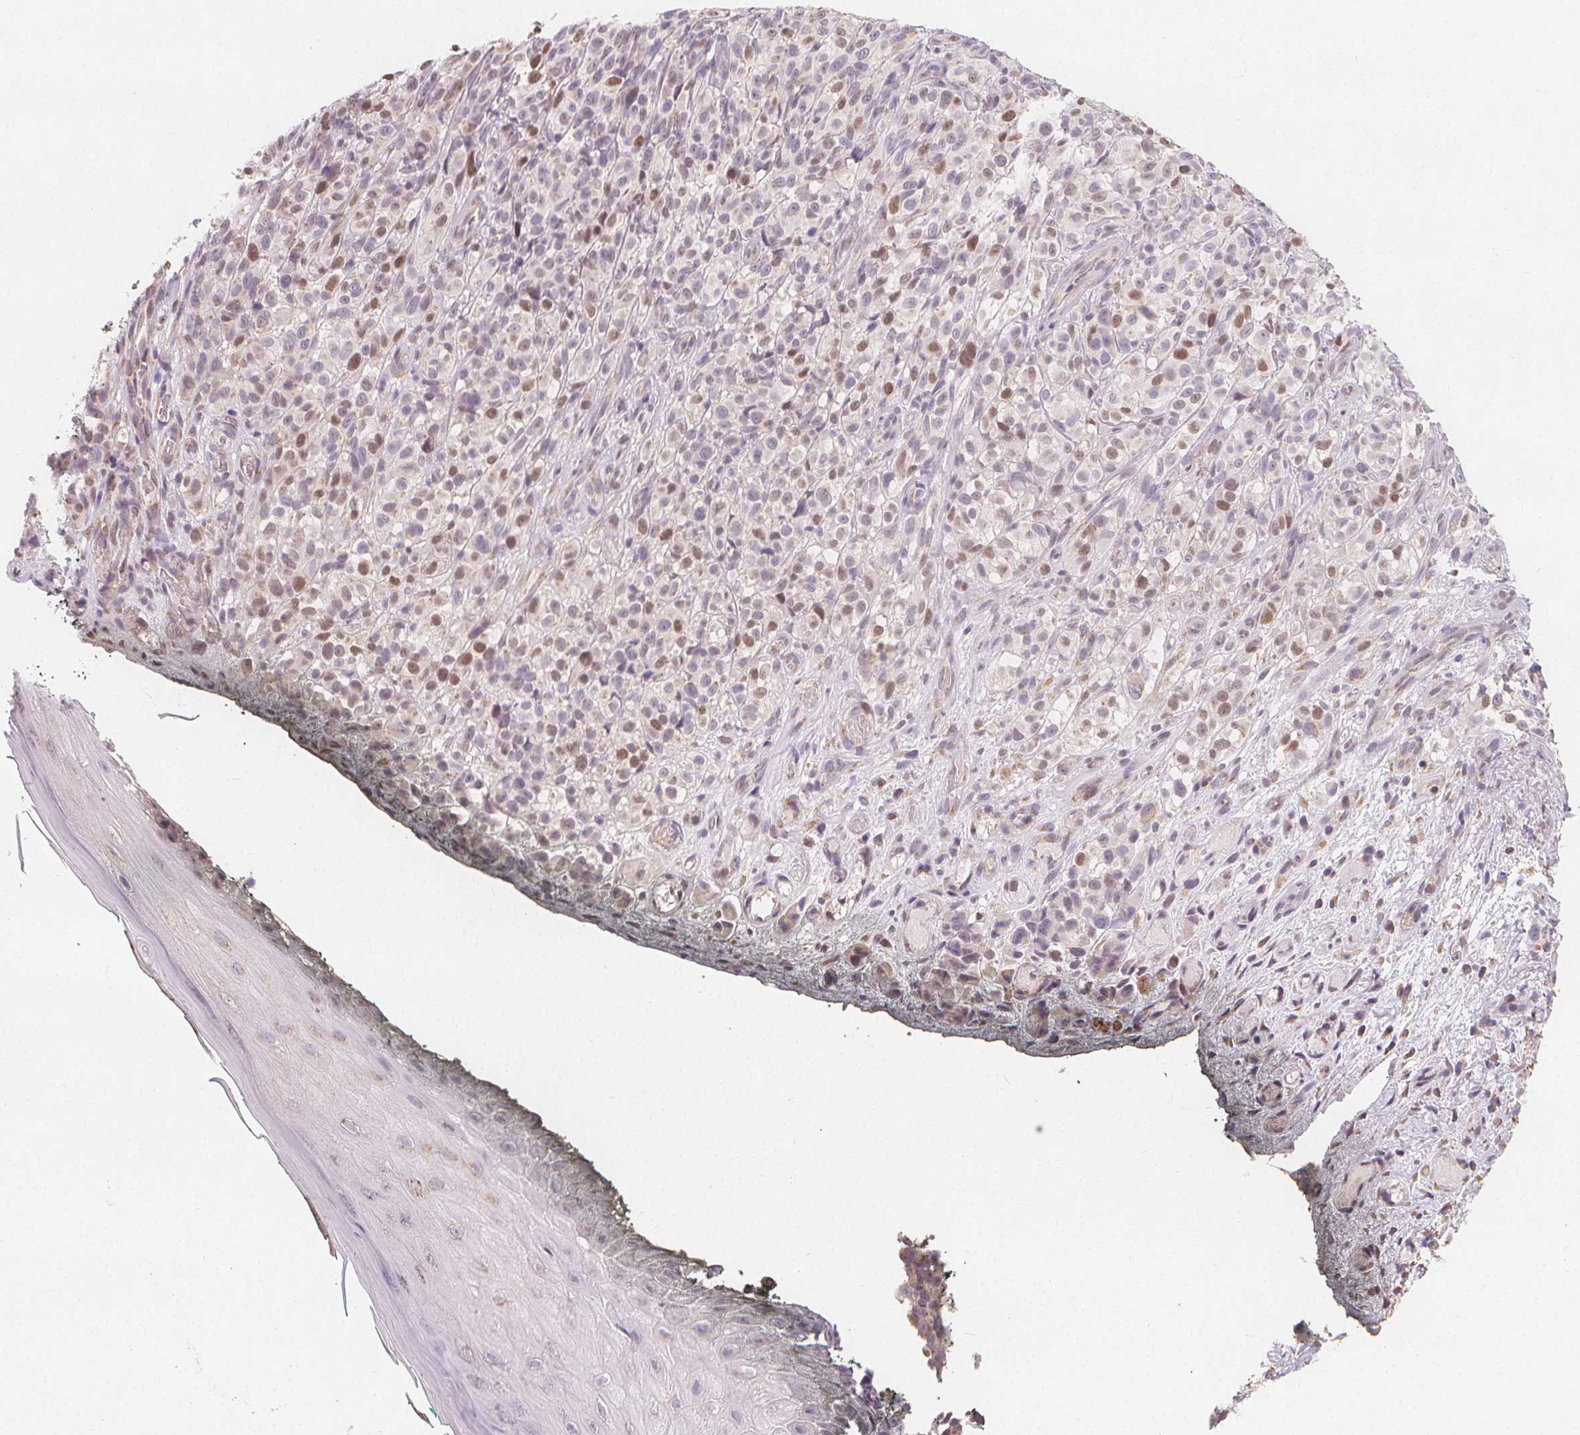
{"staining": {"intensity": "moderate", "quantity": "<25%", "location": "nuclear"}, "tissue": "melanoma", "cell_type": "Tumor cells", "image_type": "cancer", "snomed": [{"axis": "morphology", "description": "Malignant melanoma, NOS"}, {"axis": "topography", "description": "Skin"}], "caption": "Melanoma stained for a protein (brown) demonstrates moderate nuclear positive positivity in approximately <25% of tumor cells.", "gene": "TIPIN", "patient": {"sex": "female", "age": 85}}